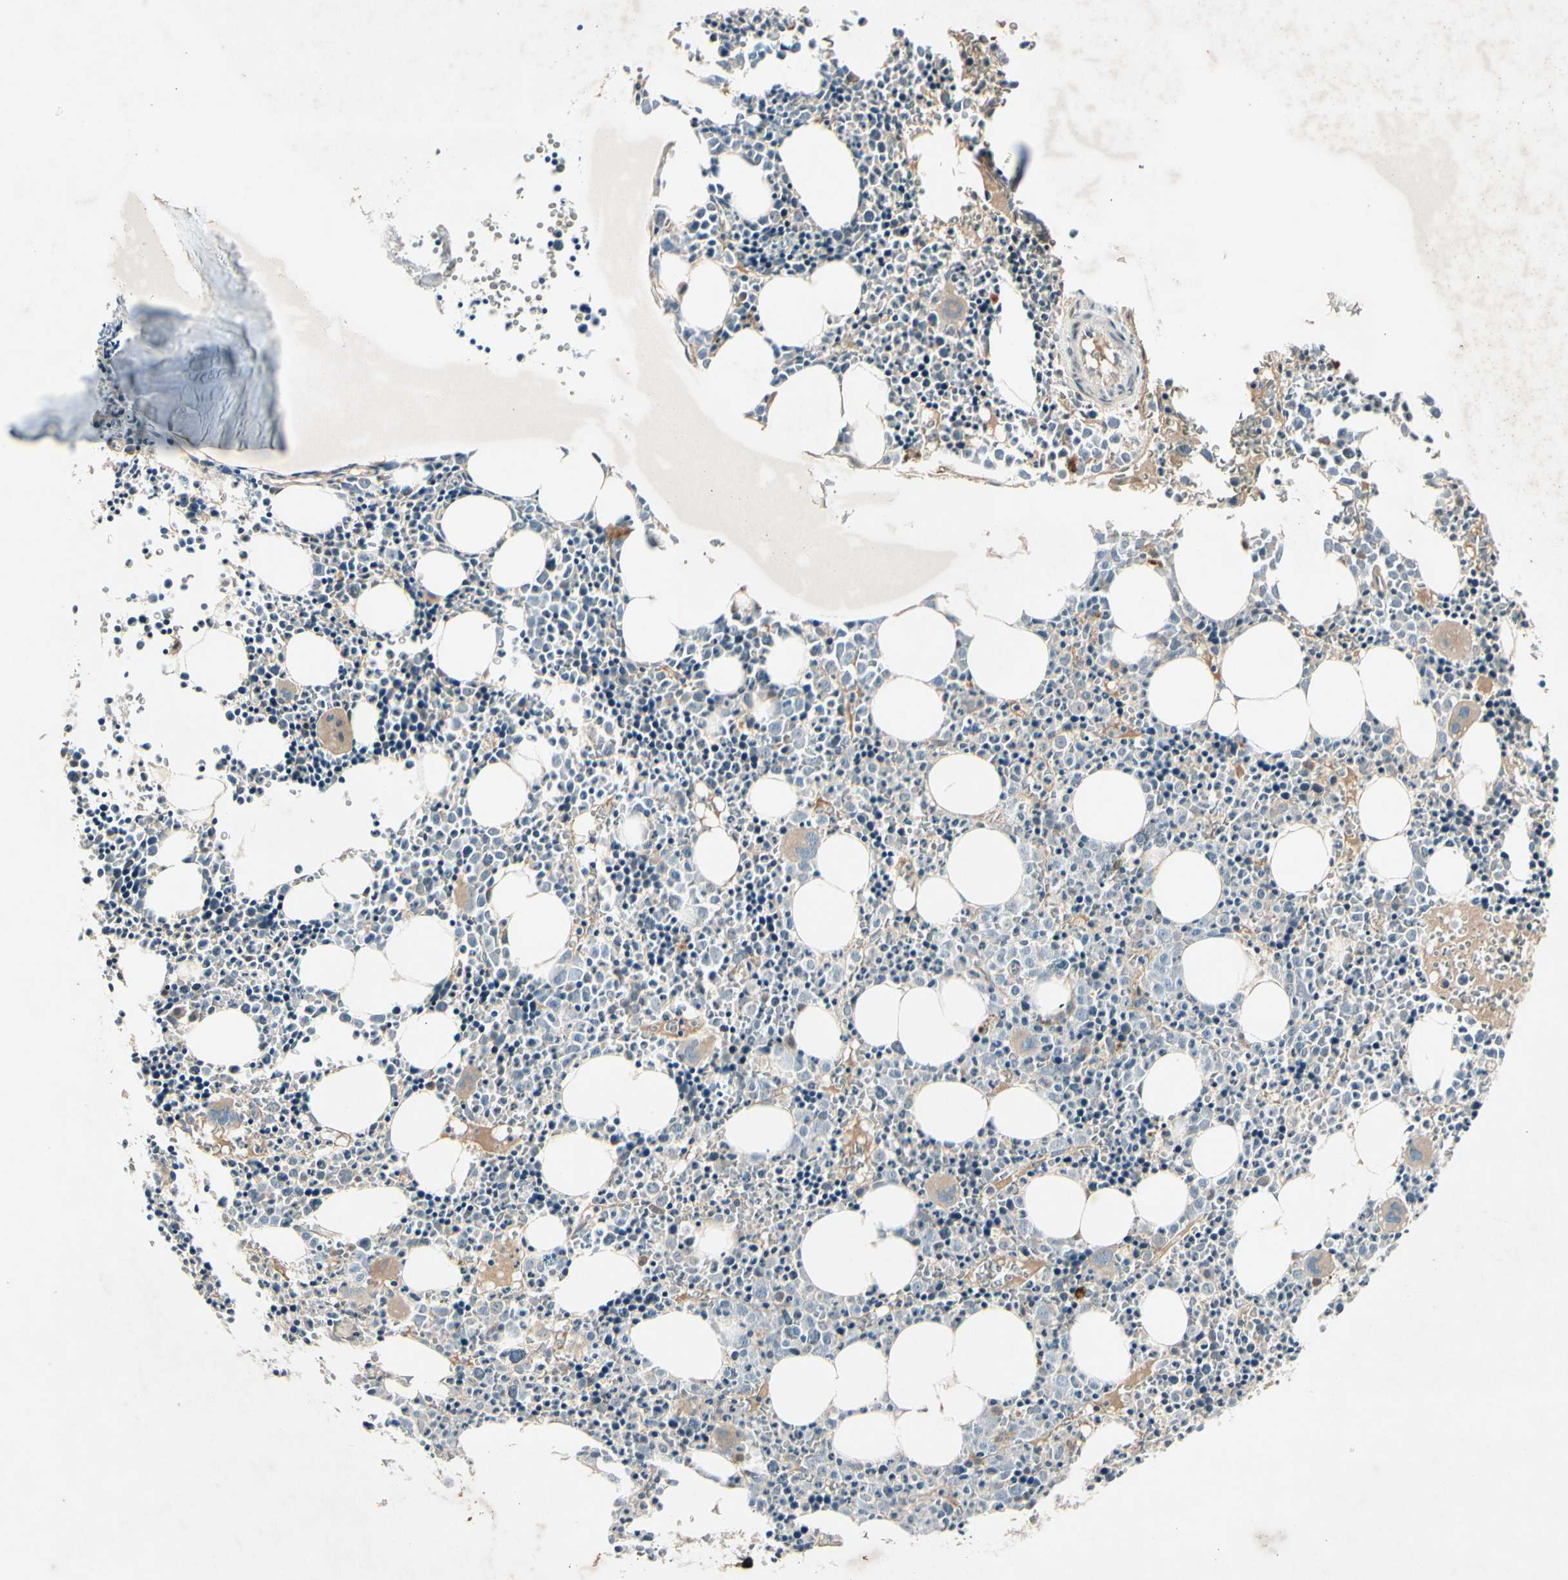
{"staining": {"intensity": "weak", "quantity": "<25%", "location": "cytoplasmic/membranous"}, "tissue": "bone marrow", "cell_type": "Hematopoietic cells", "image_type": "normal", "snomed": [{"axis": "morphology", "description": "Normal tissue, NOS"}, {"axis": "morphology", "description": "Inflammation, NOS"}, {"axis": "topography", "description": "Bone marrow"}], "caption": "This is an immunohistochemistry image of normal bone marrow. There is no expression in hematopoietic cells.", "gene": "FHDC1", "patient": {"sex": "female", "age": 17}}